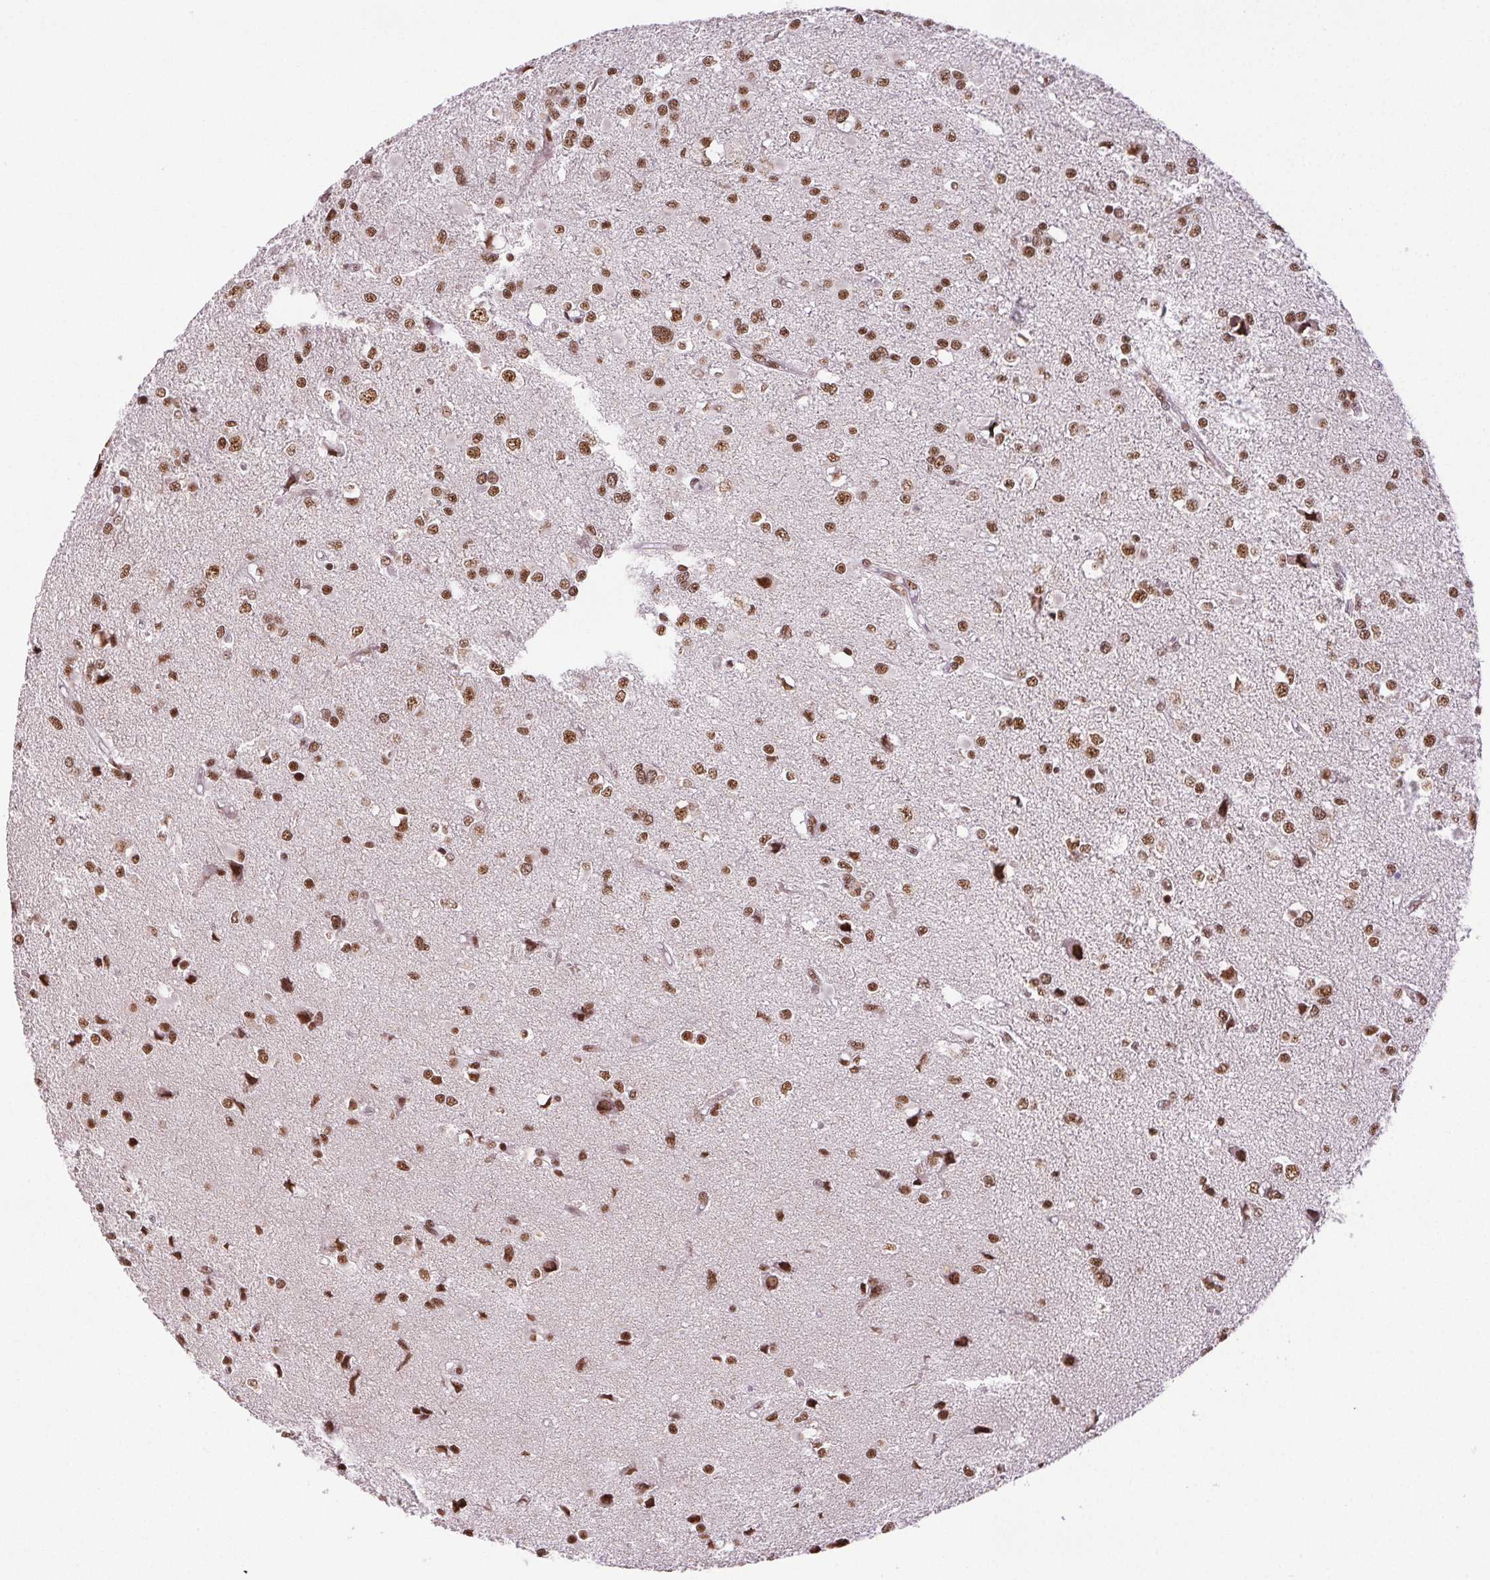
{"staining": {"intensity": "strong", "quantity": ">75%", "location": "nuclear"}, "tissue": "glioma", "cell_type": "Tumor cells", "image_type": "cancer", "snomed": [{"axis": "morphology", "description": "Glioma, malignant, High grade"}, {"axis": "topography", "description": "Brain"}], "caption": "Immunohistochemistry (IHC) (DAB (3,3'-diaminobenzidine)) staining of human malignant high-grade glioma reveals strong nuclear protein expression in about >75% of tumor cells.", "gene": "IK", "patient": {"sex": "male", "age": 54}}